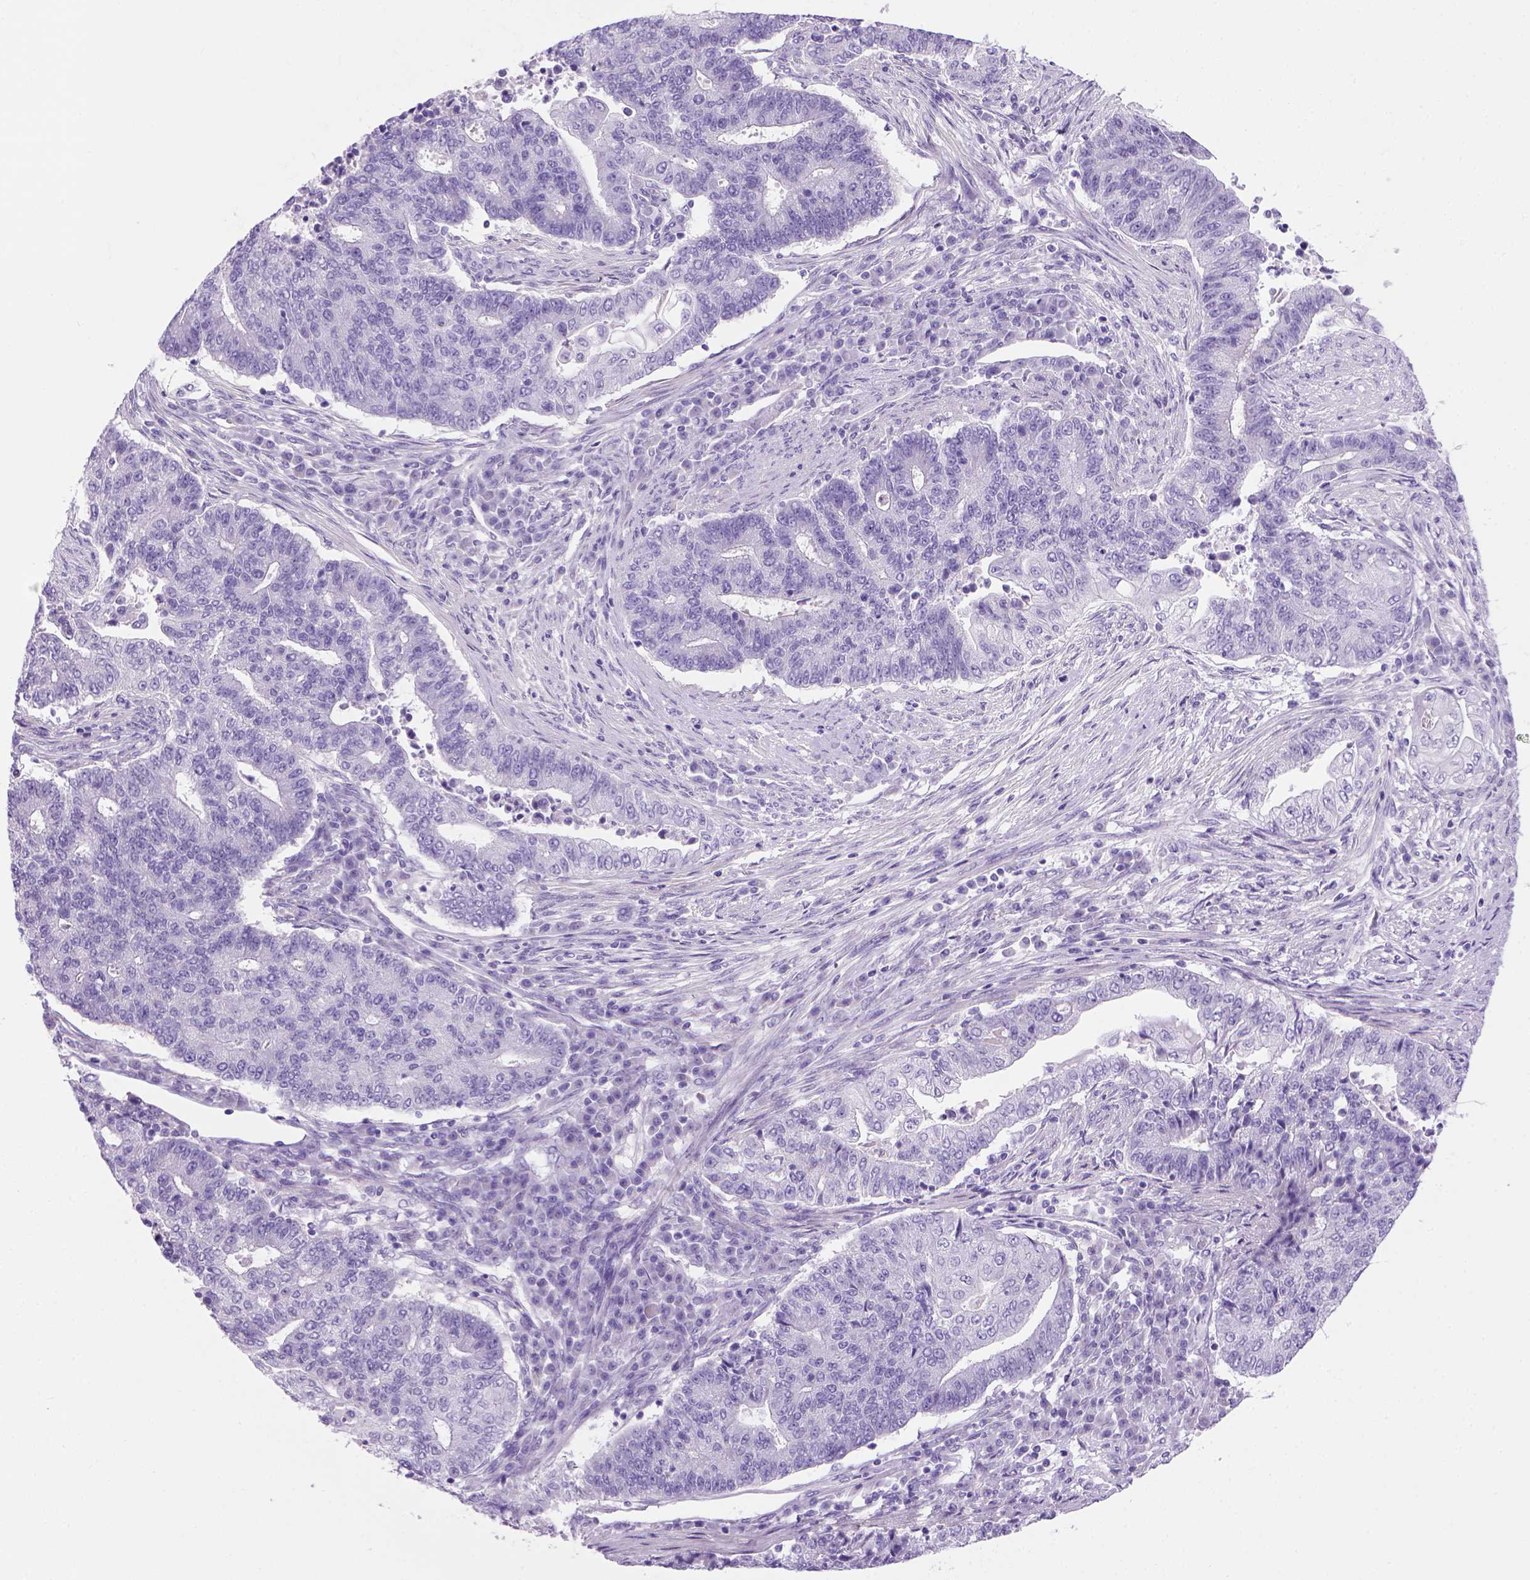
{"staining": {"intensity": "negative", "quantity": "none", "location": "none"}, "tissue": "endometrial cancer", "cell_type": "Tumor cells", "image_type": "cancer", "snomed": [{"axis": "morphology", "description": "Adenocarcinoma, NOS"}, {"axis": "topography", "description": "Uterus"}, {"axis": "topography", "description": "Endometrium"}], "caption": "Endometrial adenocarcinoma was stained to show a protein in brown. There is no significant expression in tumor cells.", "gene": "ARHGEF33", "patient": {"sex": "female", "age": 54}}